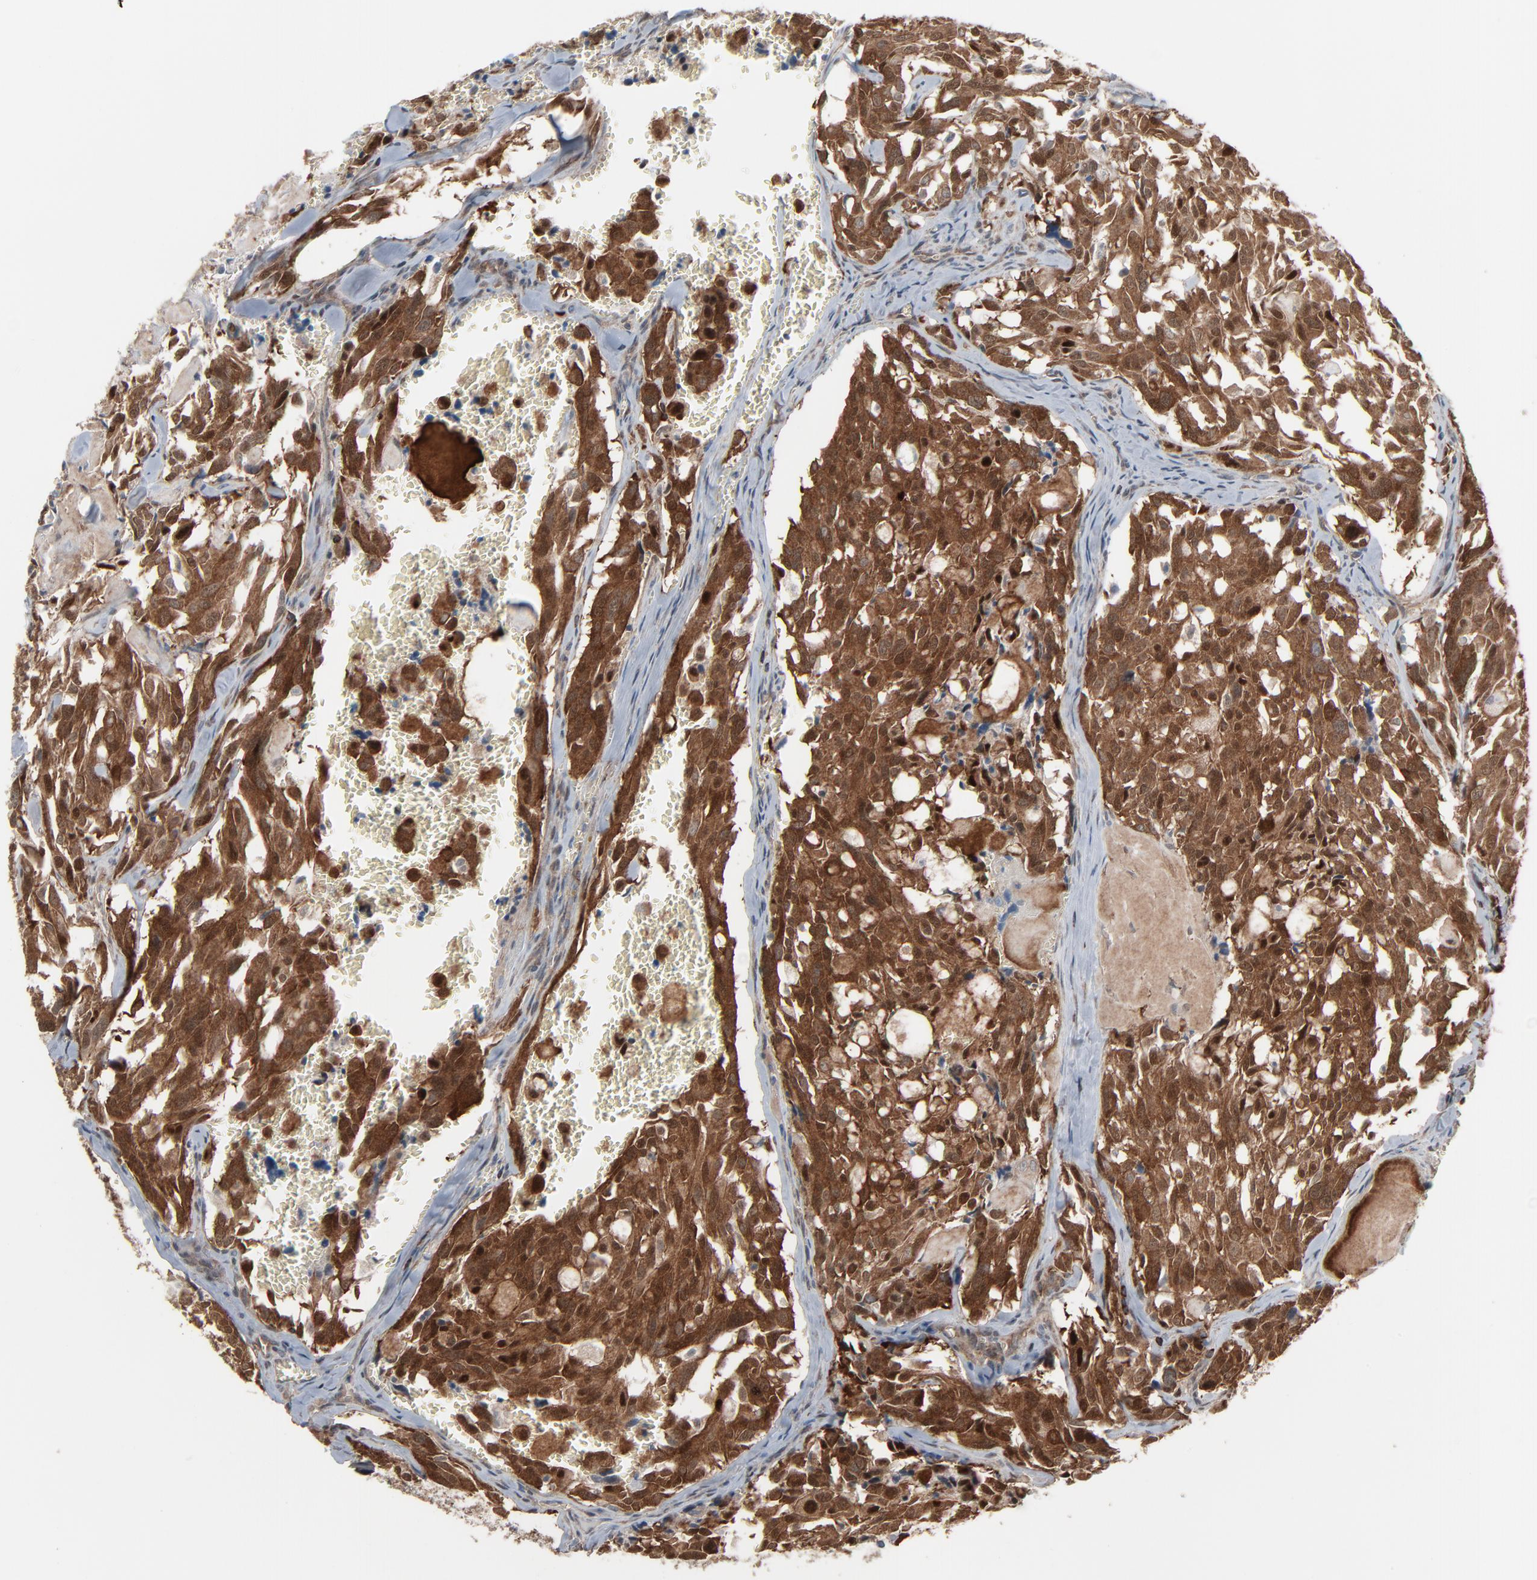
{"staining": {"intensity": "strong", "quantity": ">75%", "location": "cytoplasmic/membranous"}, "tissue": "thyroid cancer", "cell_type": "Tumor cells", "image_type": "cancer", "snomed": [{"axis": "morphology", "description": "Carcinoma, NOS"}, {"axis": "morphology", "description": "Carcinoid, malignant, NOS"}, {"axis": "topography", "description": "Thyroid gland"}], "caption": "Immunohistochemistry (DAB (3,3'-diaminobenzidine)) staining of human thyroid carcinoma exhibits strong cytoplasmic/membranous protein positivity in approximately >75% of tumor cells. (Stains: DAB in brown, nuclei in blue, Microscopy: brightfield microscopy at high magnification).", "gene": "OPTN", "patient": {"sex": "male", "age": 33}}